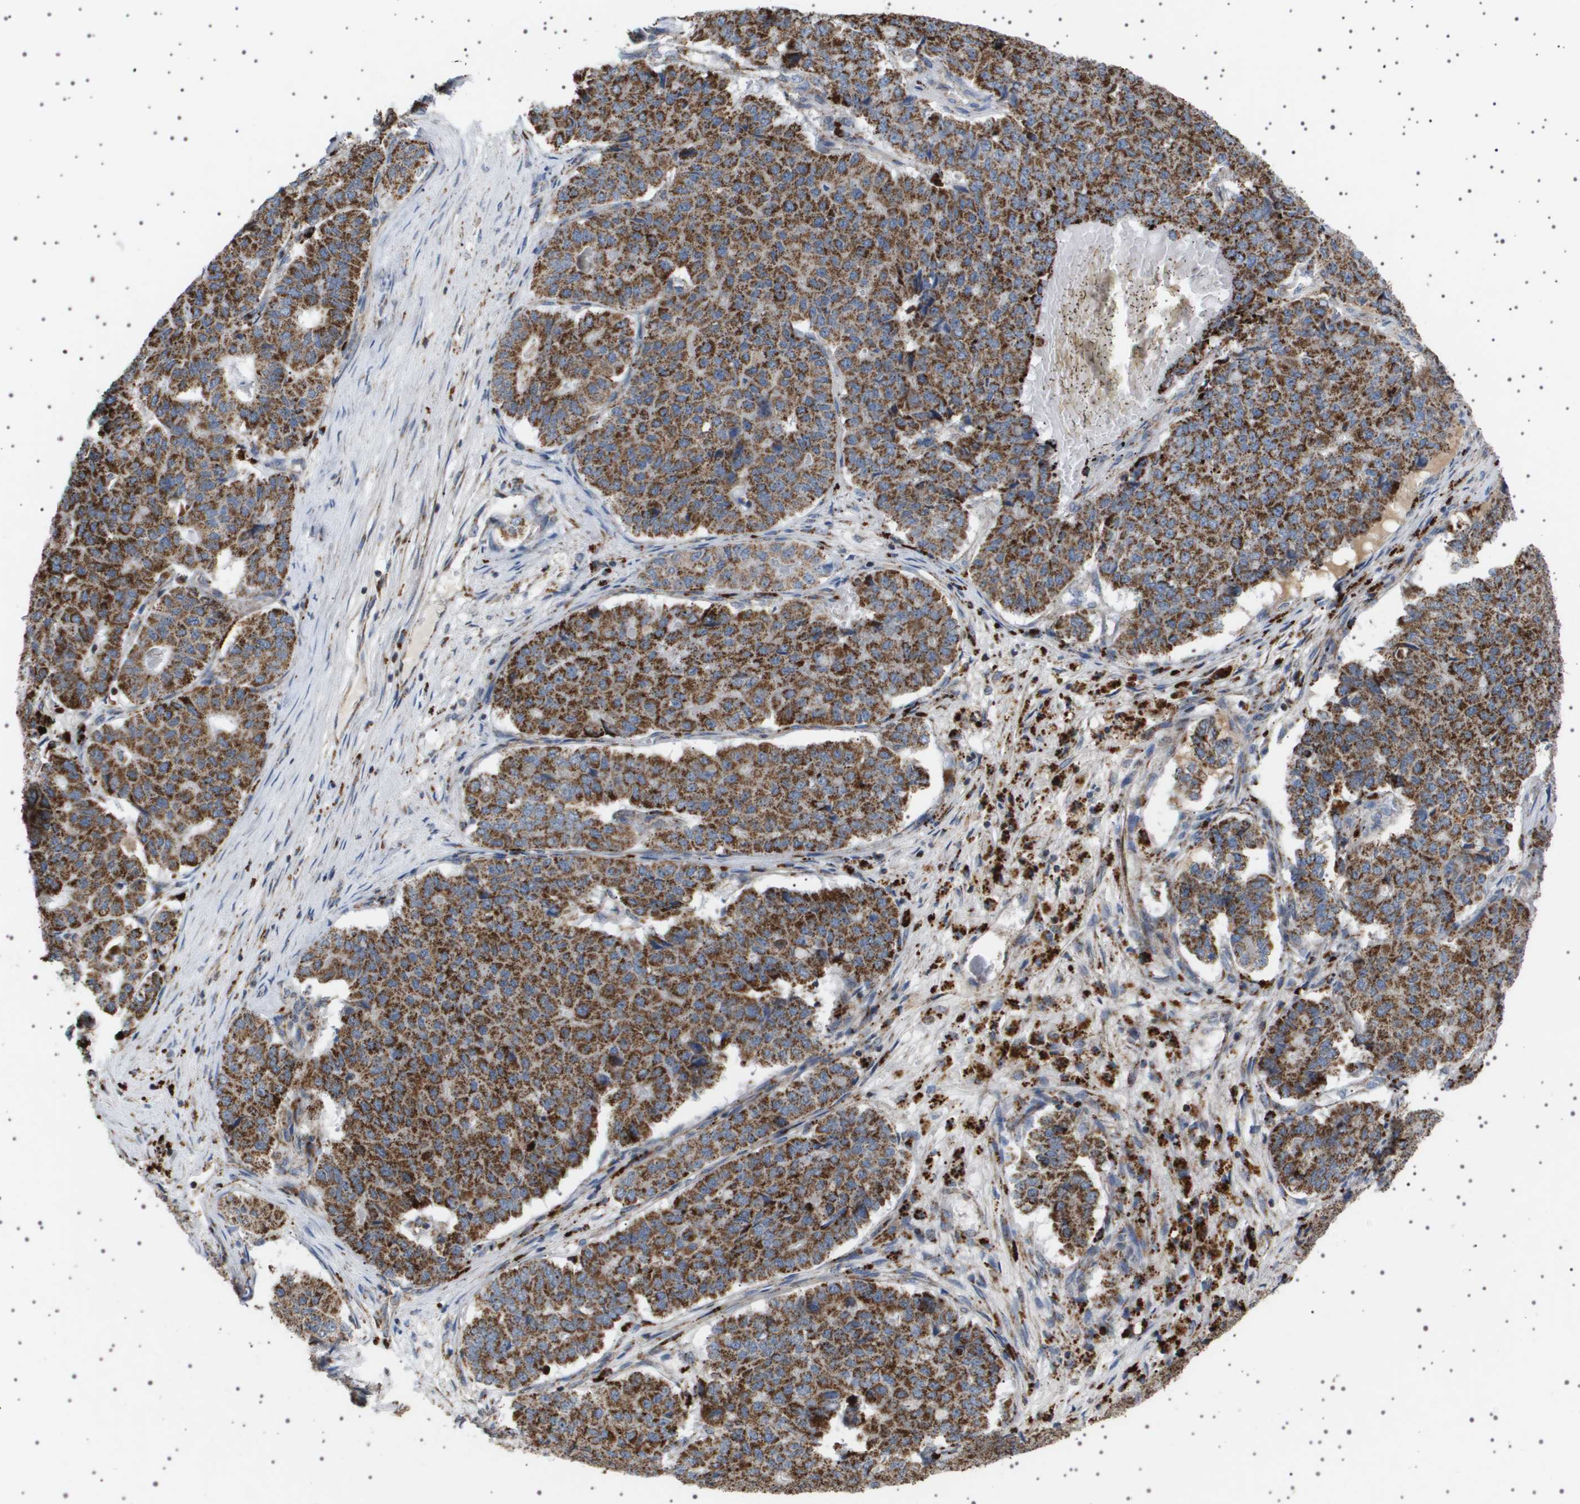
{"staining": {"intensity": "strong", "quantity": ">75%", "location": "cytoplasmic/membranous"}, "tissue": "pancreatic cancer", "cell_type": "Tumor cells", "image_type": "cancer", "snomed": [{"axis": "morphology", "description": "Adenocarcinoma, NOS"}, {"axis": "topography", "description": "Pancreas"}], "caption": "Brown immunohistochemical staining in adenocarcinoma (pancreatic) displays strong cytoplasmic/membranous positivity in about >75% of tumor cells.", "gene": "UBXN8", "patient": {"sex": "male", "age": 50}}